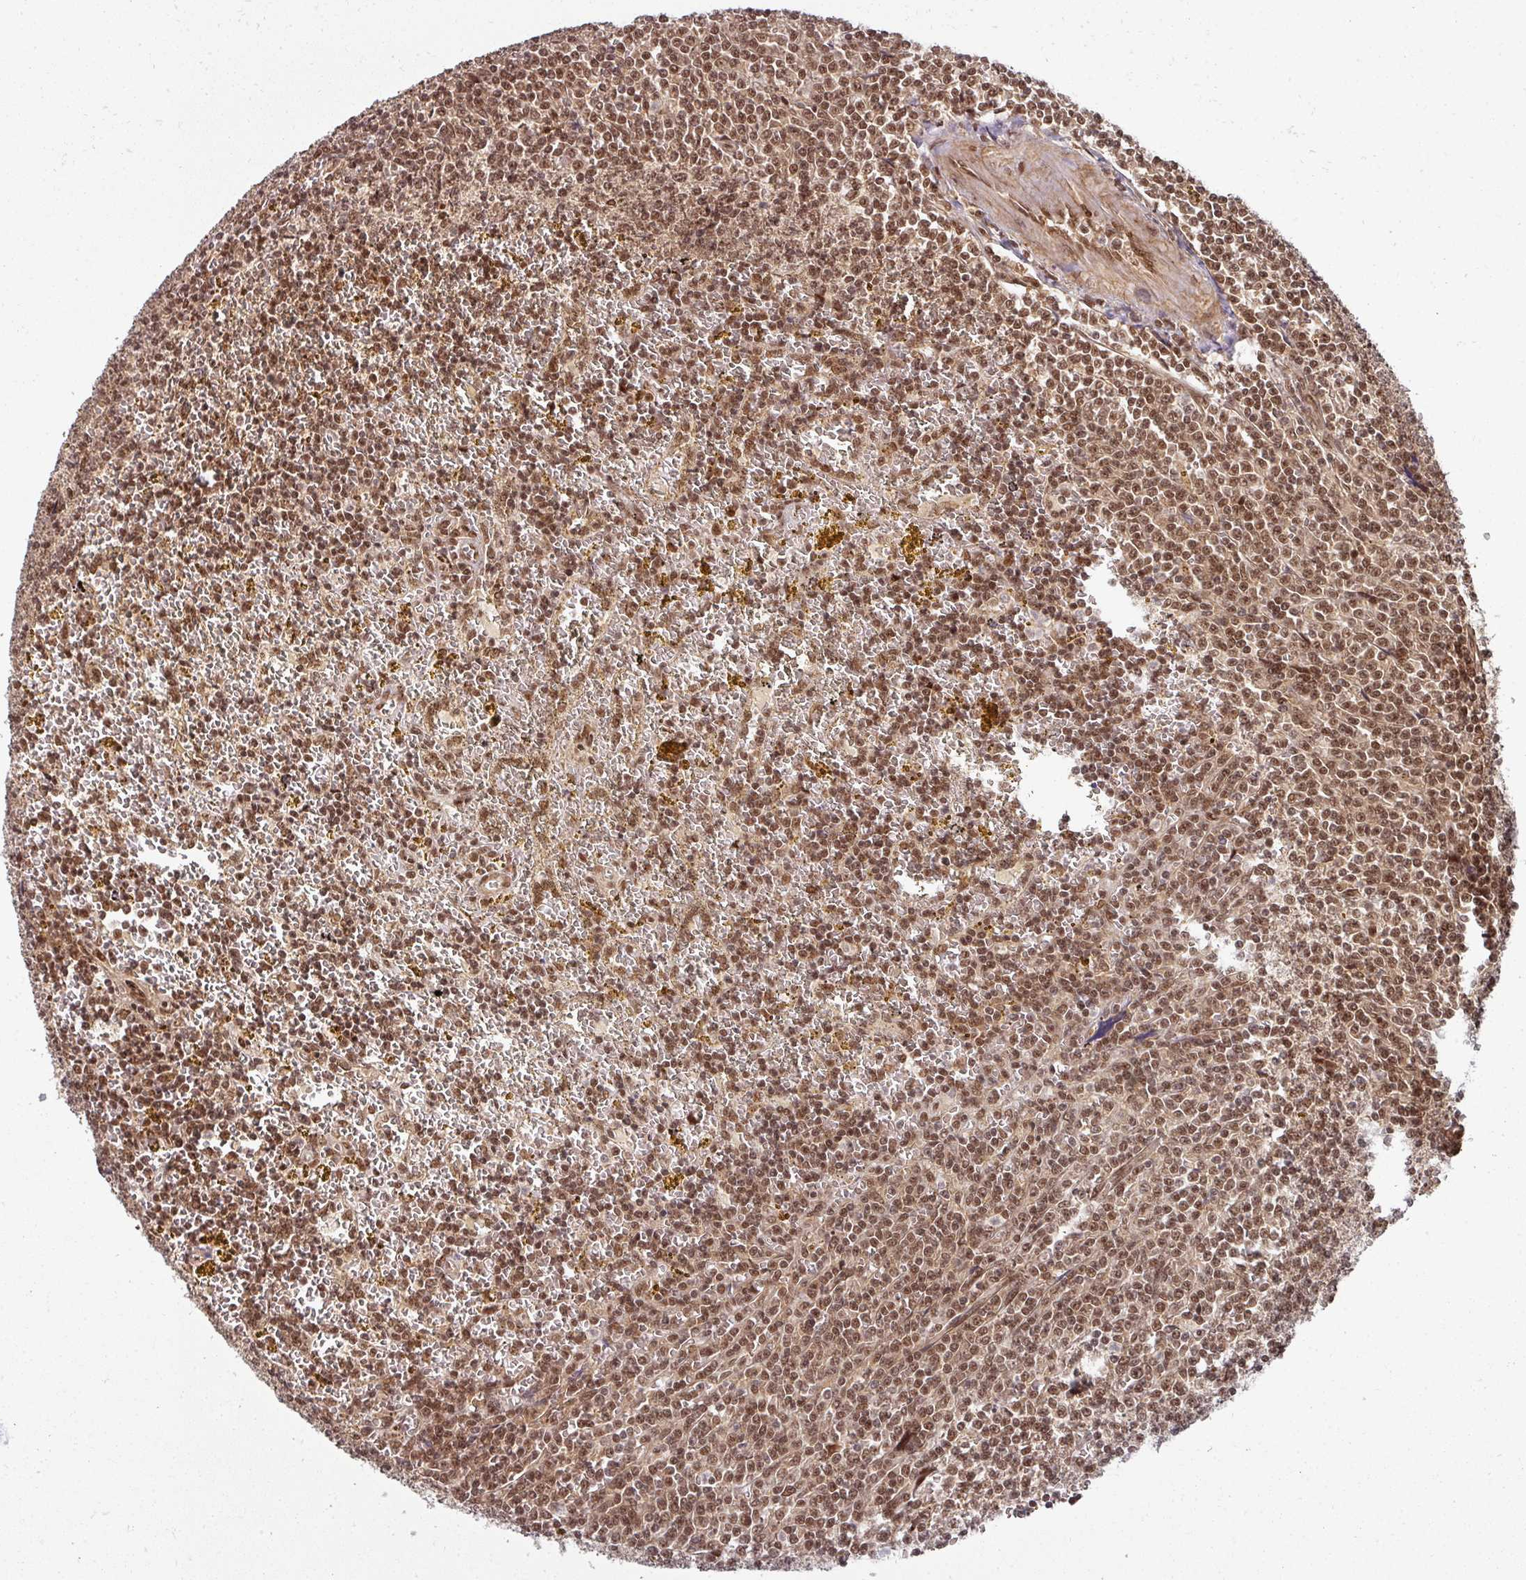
{"staining": {"intensity": "moderate", "quantity": ">75%", "location": "nuclear"}, "tissue": "lymphoma", "cell_type": "Tumor cells", "image_type": "cancer", "snomed": [{"axis": "morphology", "description": "Malignant lymphoma, non-Hodgkin's type, Low grade"}, {"axis": "topography", "description": "Spleen"}, {"axis": "topography", "description": "Lymph node"}], "caption": "The micrograph reveals staining of low-grade malignant lymphoma, non-Hodgkin's type, revealing moderate nuclear protein expression (brown color) within tumor cells.", "gene": "SIK3", "patient": {"sex": "female", "age": 66}}